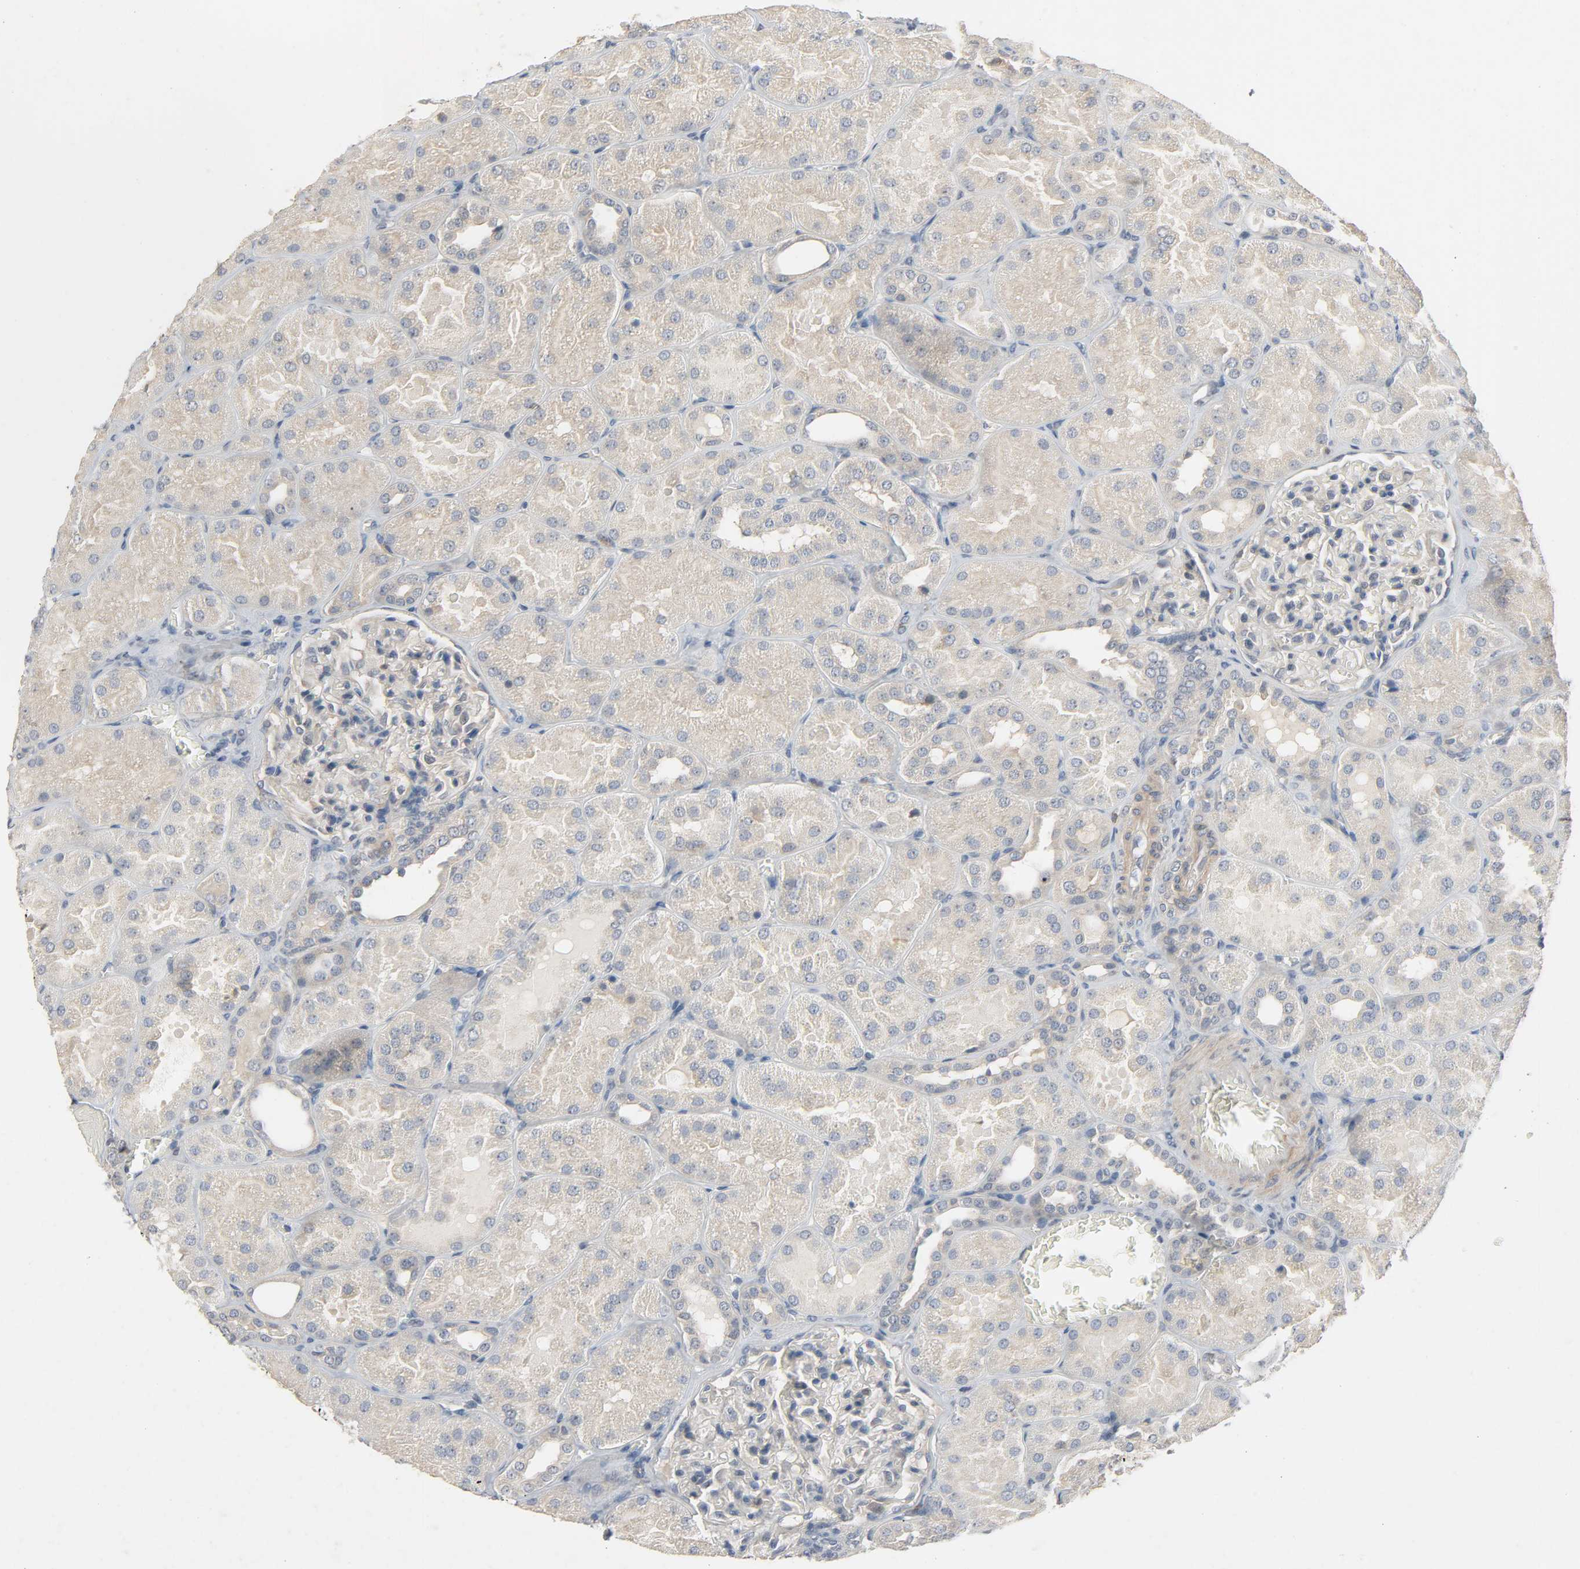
{"staining": {"intensity": "weak", "quantity": "<25%", "location": "cytoplasmic/membranous"}, "tissue": "kidney", "cell_type": "Cells in glomeruli", "image_type": "normal", "snomed": [{"axis": "morphology", "description": "Normal tissue, NOS"}, {"axis": "topography", "description": "Kidney"}], "caption": "Immunohistochemistry of unremarkable human kidney exhibits no expression in cells in glomeruli. (Brightfield microscopy of DAB (3,3'-diaminobenzidine) immunohistochemistry at high magnification).", "gene": "CD4", "patient": {"sex": "male", "age": 28}}